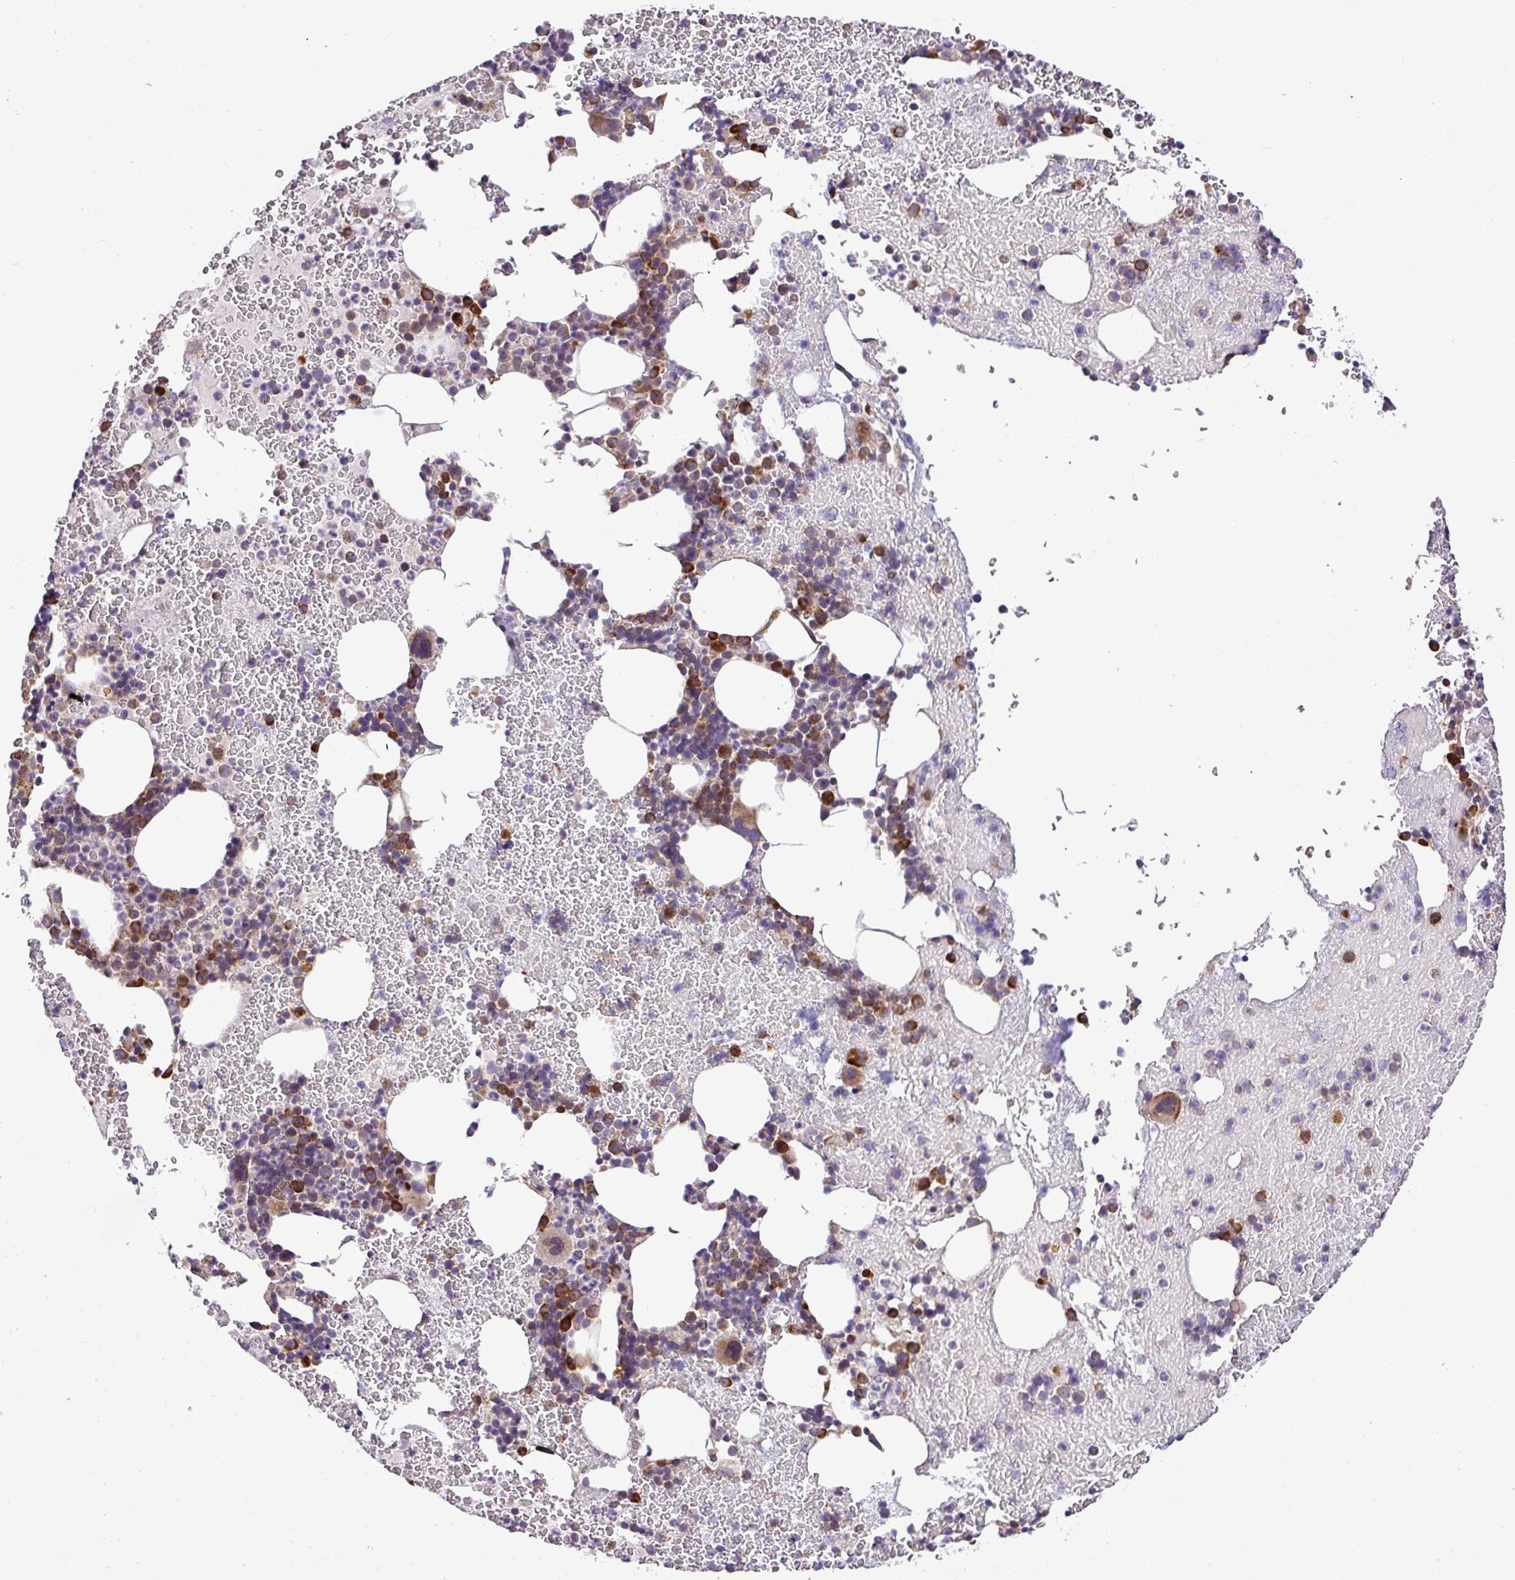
{"staining": {"intensity": "moderate", "quantity": "25%-75%", "location": "cytoplasmic/membranous"}, "tissue": "bone marrow", "cell_type": "Hematopoietic cells", "image_type": "normal", "snomed": [{"axis": "morphology", "description": "Normal tissue, NOS"}, {"axis": "topography", "description": "Bone marrow"}], "caption": "Bone marrow stained with IHC exhibits moderate cytoplasmic/membranous expression in approximately 25%-75% of hematopoietic cells. The protein is shown in brown color, while the nuclei are stained blue.", "gene": "RPL13", "patient": {"sex": "male", "age": 26}}